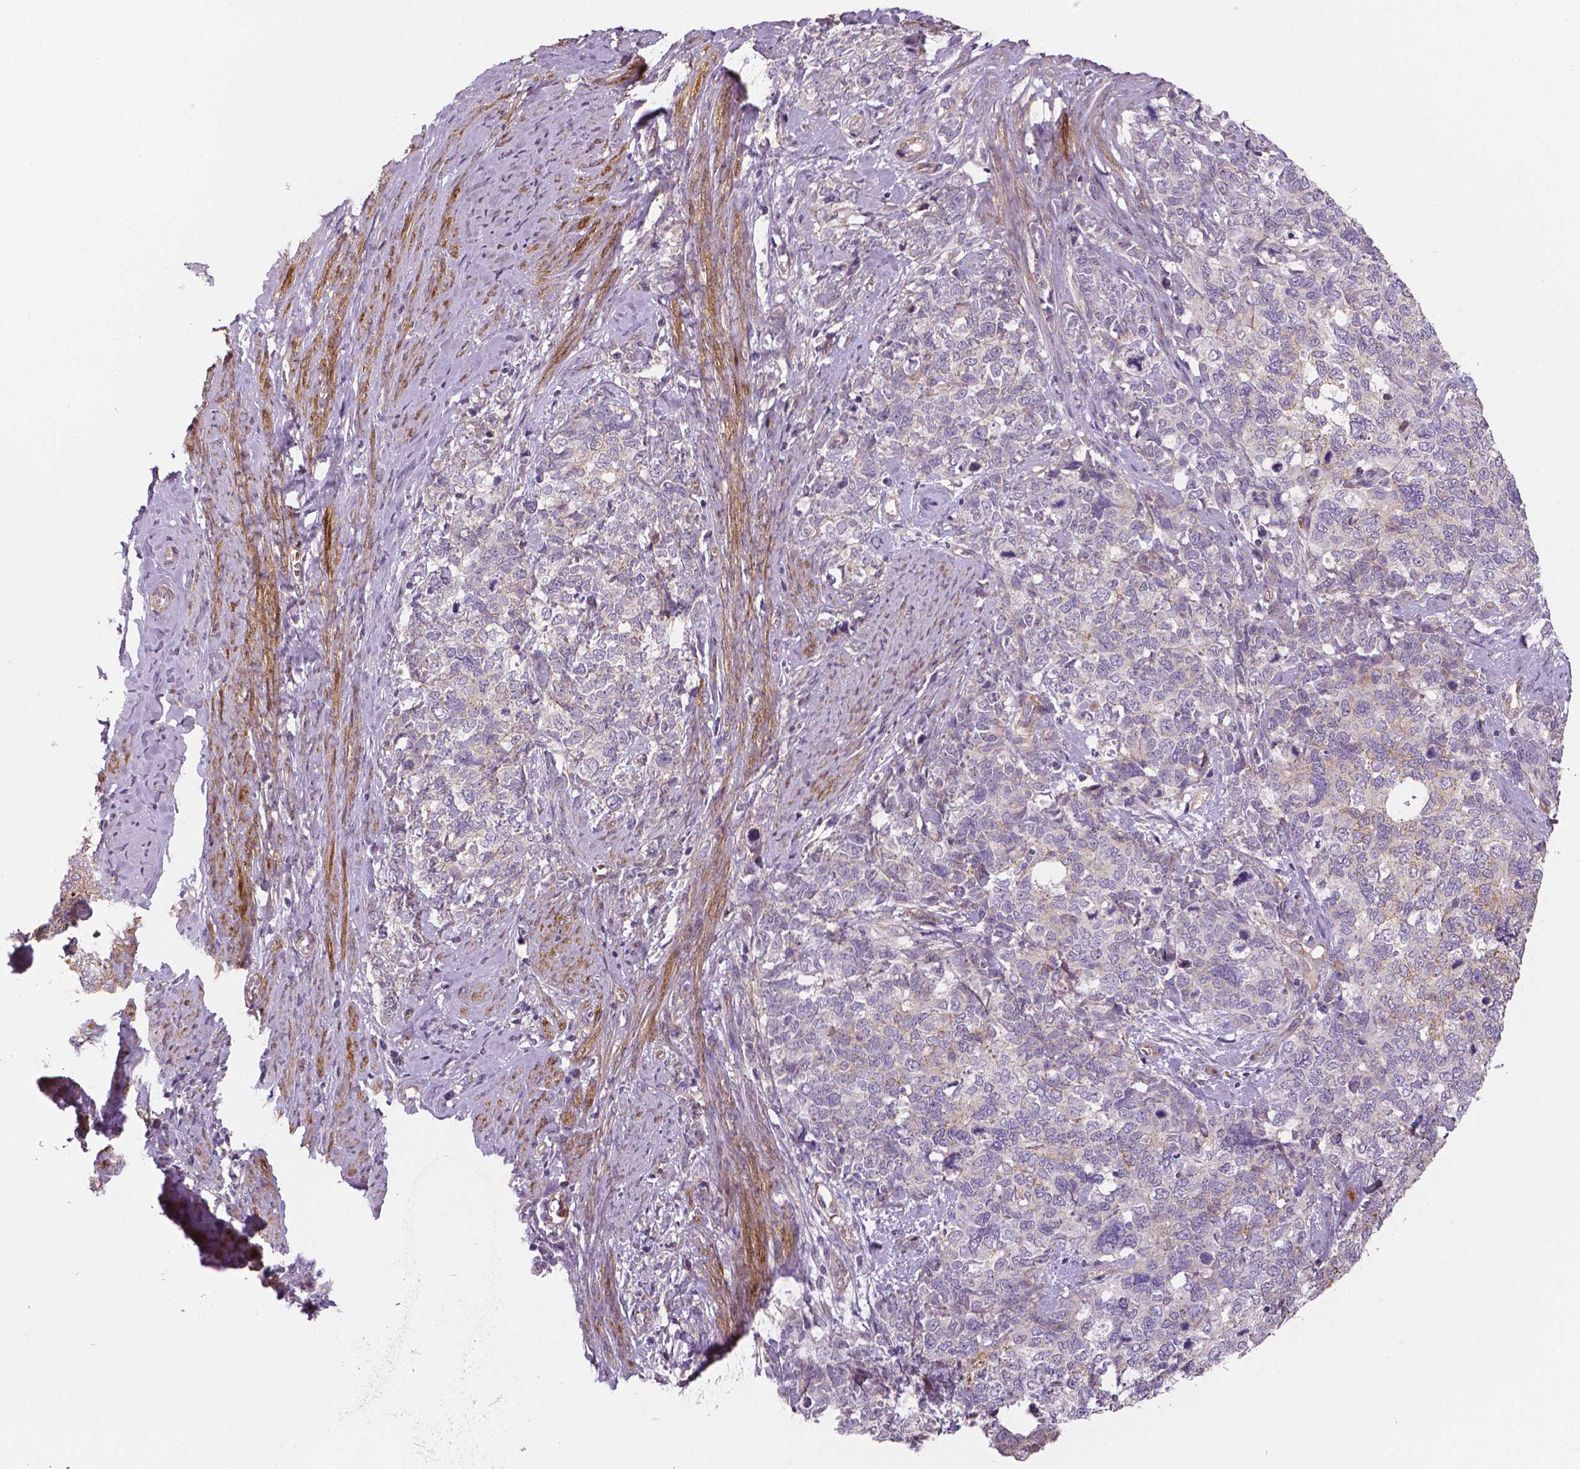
{"staining": {"intensity": "negative", "quantity": "none", "location": "none"}, "tissue": "cervical cancer", "cell_type": "Tumor cells", "image_type": "cancer", "snomed": [{"axis": "morphology", "description": "Squamous cell carcinoma, NOS"}, {"axis": "topography", "description": "Cervix"}], "caption": "IHC micrograph of neoplastic tissue: human cervical cancer (squamous cell carcinoma) stained with DAB (3,3'-diaminobenzidine) exhibits no significant protein positivity in tumor cells.", "gene": "FLT1", "patient": {"sex": "female", "age": 63}}